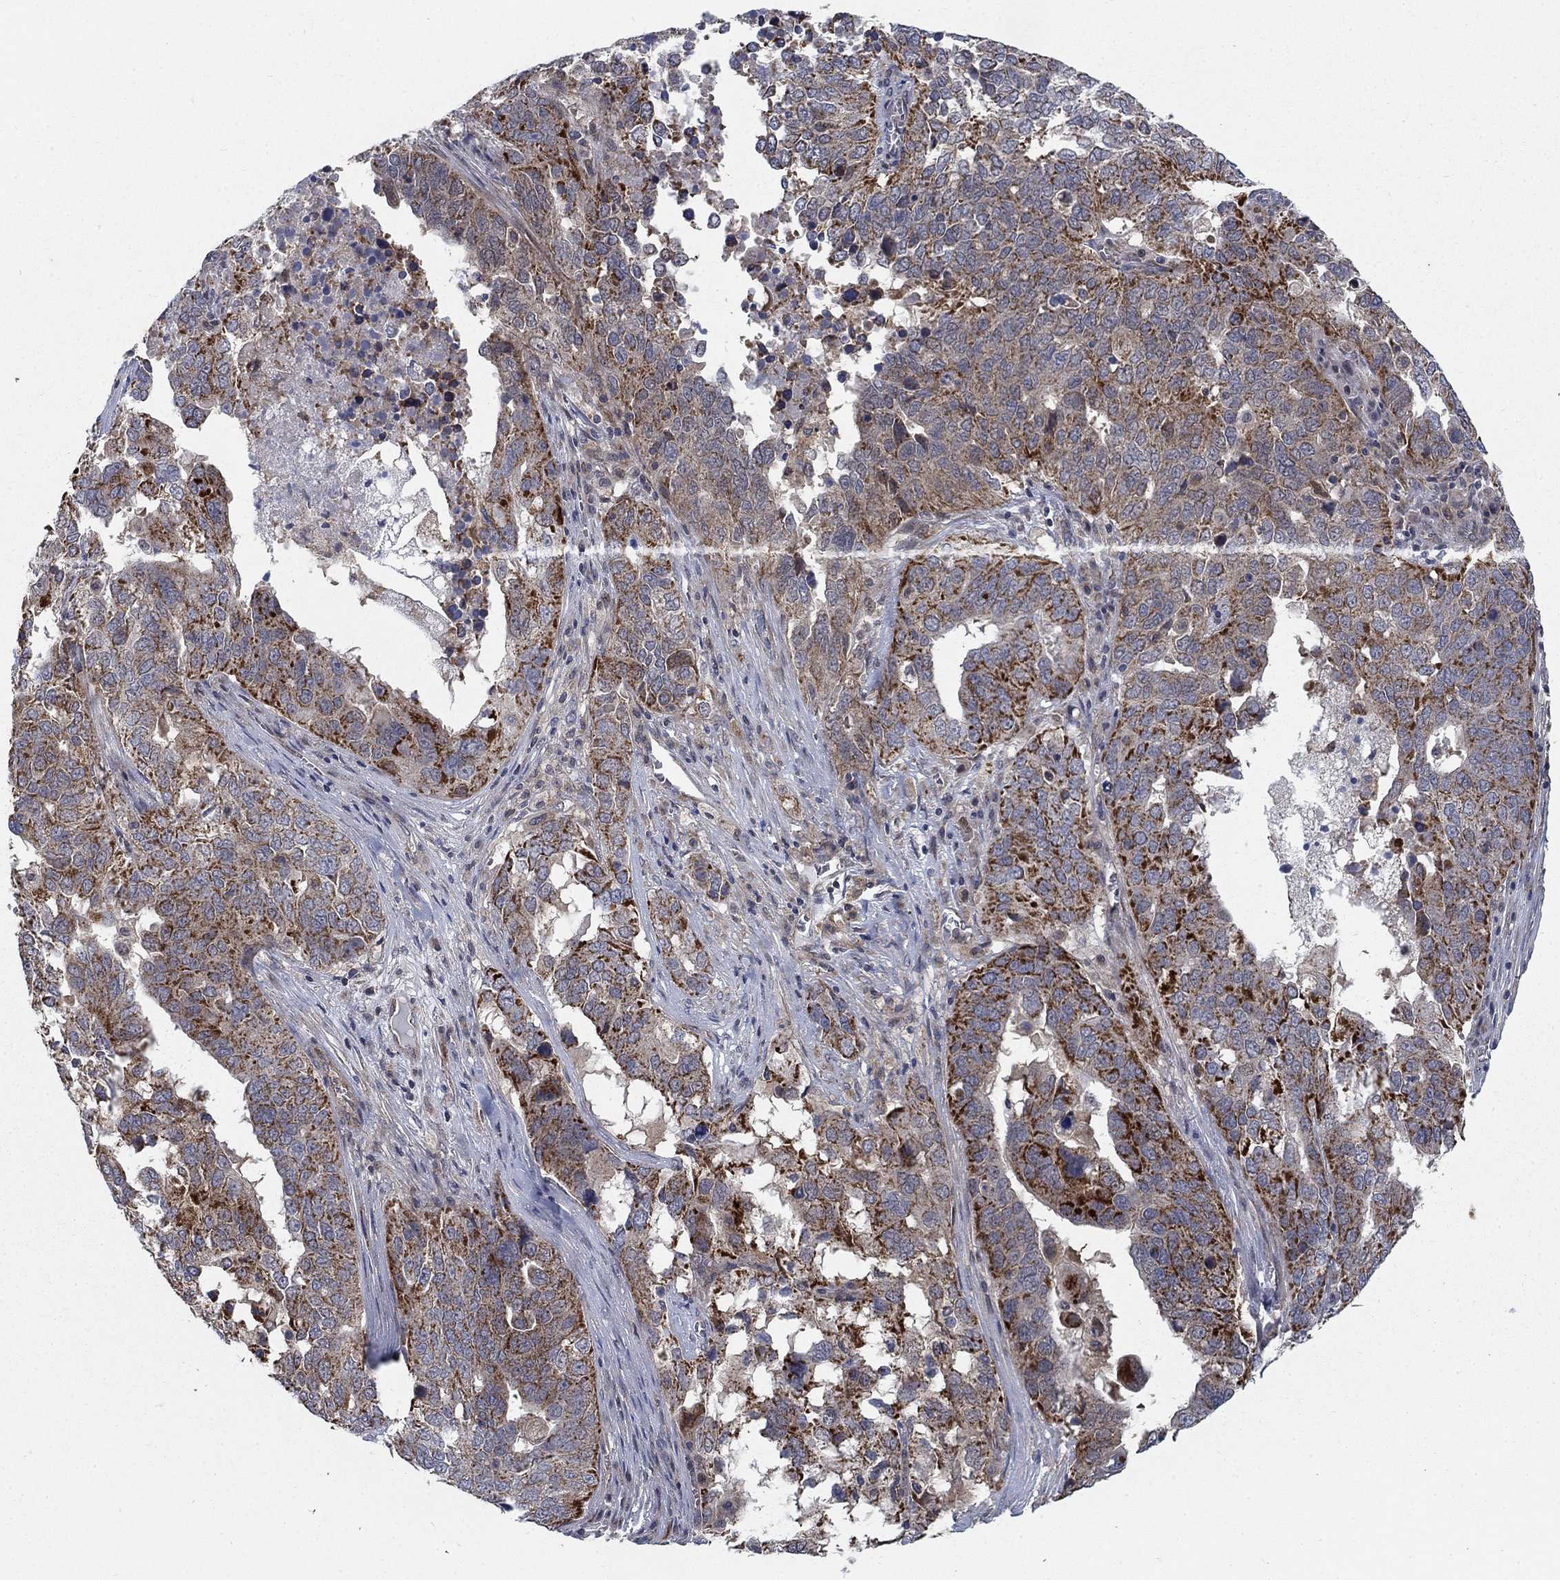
{"staining": {"intensity": "strong", "quantity": "25%-75%", "location": "cytoplasmic/membranous"}, "tissue": "ovarian cancer", "cell_type": "Tumor cells", "image_type": "cancer", "snomed": [{"axis": "morphology", "description": "Carcinoma, endometroid"}, {"axis": "topography", "description": "Soft tissue"}, {"axis": "topography", "description": "Ovary"}], "caption": "IHC of ovarian cancer (endometroid carcinoma) shows high levels of strong cytoplasmic/membranous positivity in approximately 25%-75% of tumor cells.", "gene": "NME7", "patient": {"sex": "female", "age": 52}}